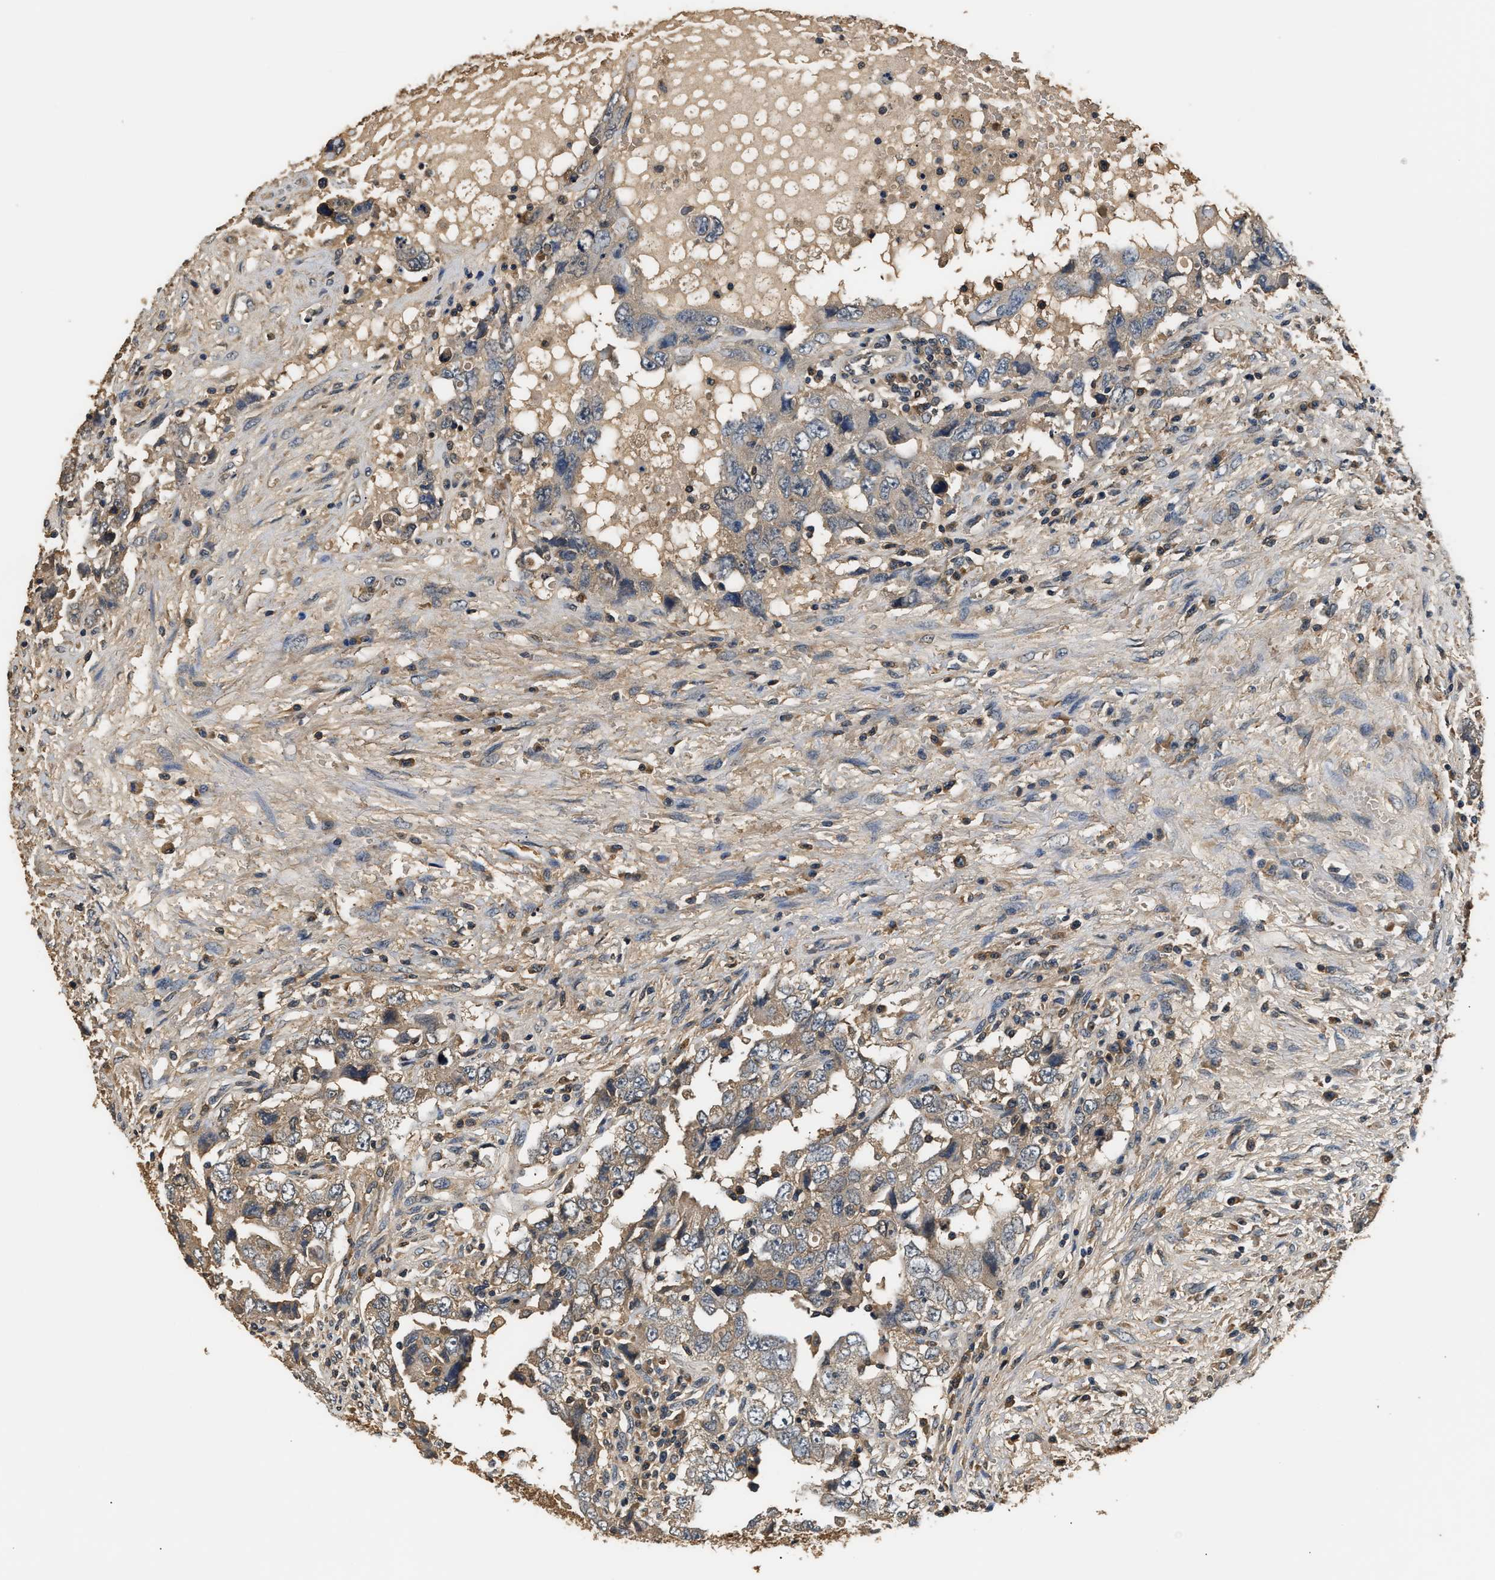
{"staining": {"intensity": "weak", "quantity": "25%-75%", "location": "cytoplasmic/membranous"}, "tissue": "testis cancer", "cell_type": "Tumor cells", "image_type": "cancer", "snomed": [{"axis": "morphology", "description": "Carcinoma, Embryonal, NOS"}, {"axis": "topography", "description": "Testis"}], "caption": "A brown stain highlights weak cytoplasmic/membranous staining of a protein in testis embryonal carcinoma tumor cells.", "gene": "GPI", "patient": {"sex": "male", "age": 26}}